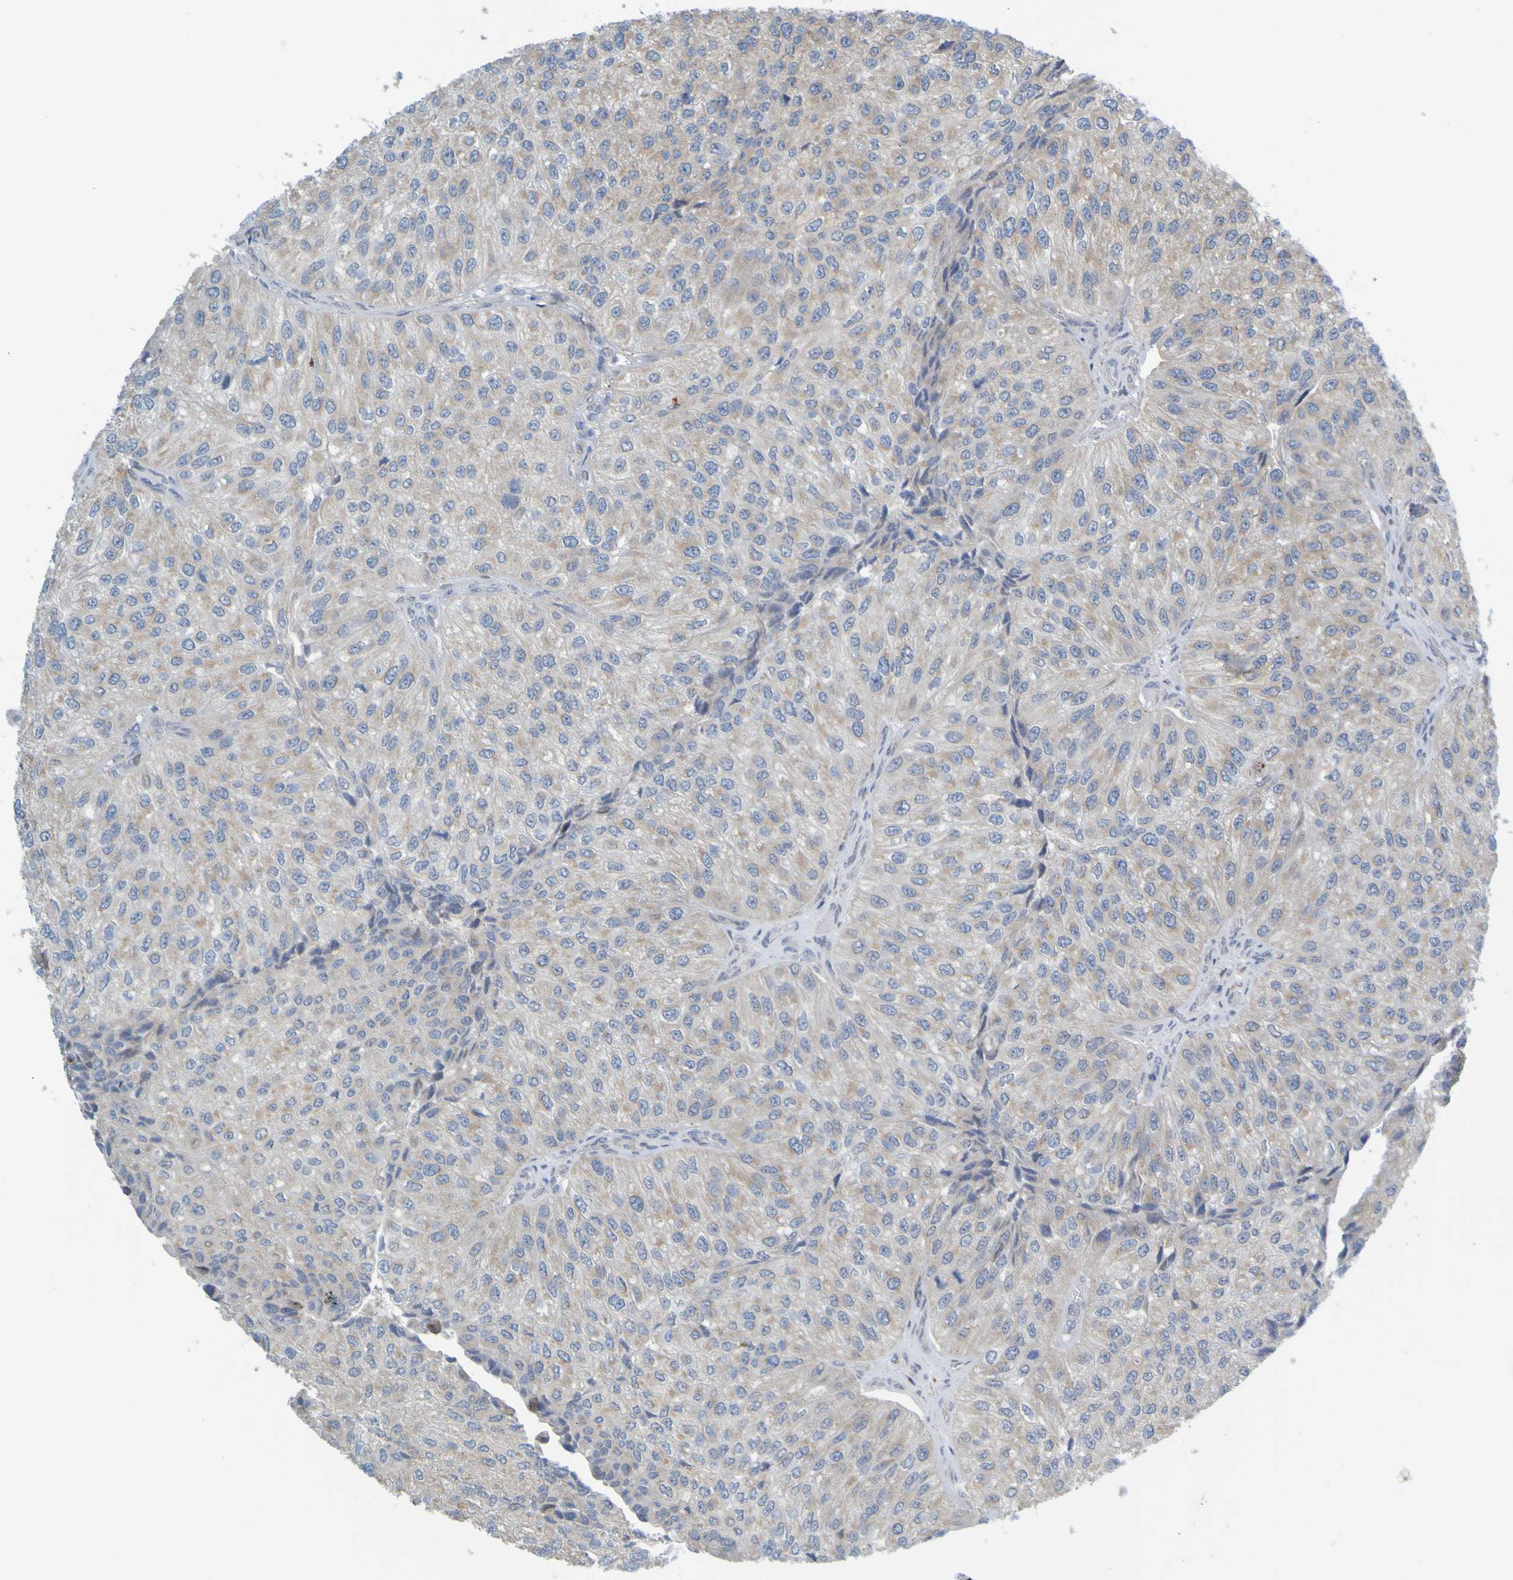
{"staining": {"intensity": "weak", "quantity": ">75%", "location": "cytoplasmic/membranous"}, "tissue": "urothelial cancer", "cell_type": "Tumor cells", "image_type": "cancer", "snomed": [{"axis": "morphology", "description": "Urothelial carcinoma, High grade"}, {"axis": "topography", "description": "Kidney"}, {"axis": "topography", "description": "Urinary bladder"}], "caption": "The photomicrograph displays immunohistochemical staining of urothelial cancer. There is weak cytoplasmic/membranous positivity is seen in approximately >75% of tumor cells.", "gene": "MAG", "patient": {"sex": "male", "age": 77}}